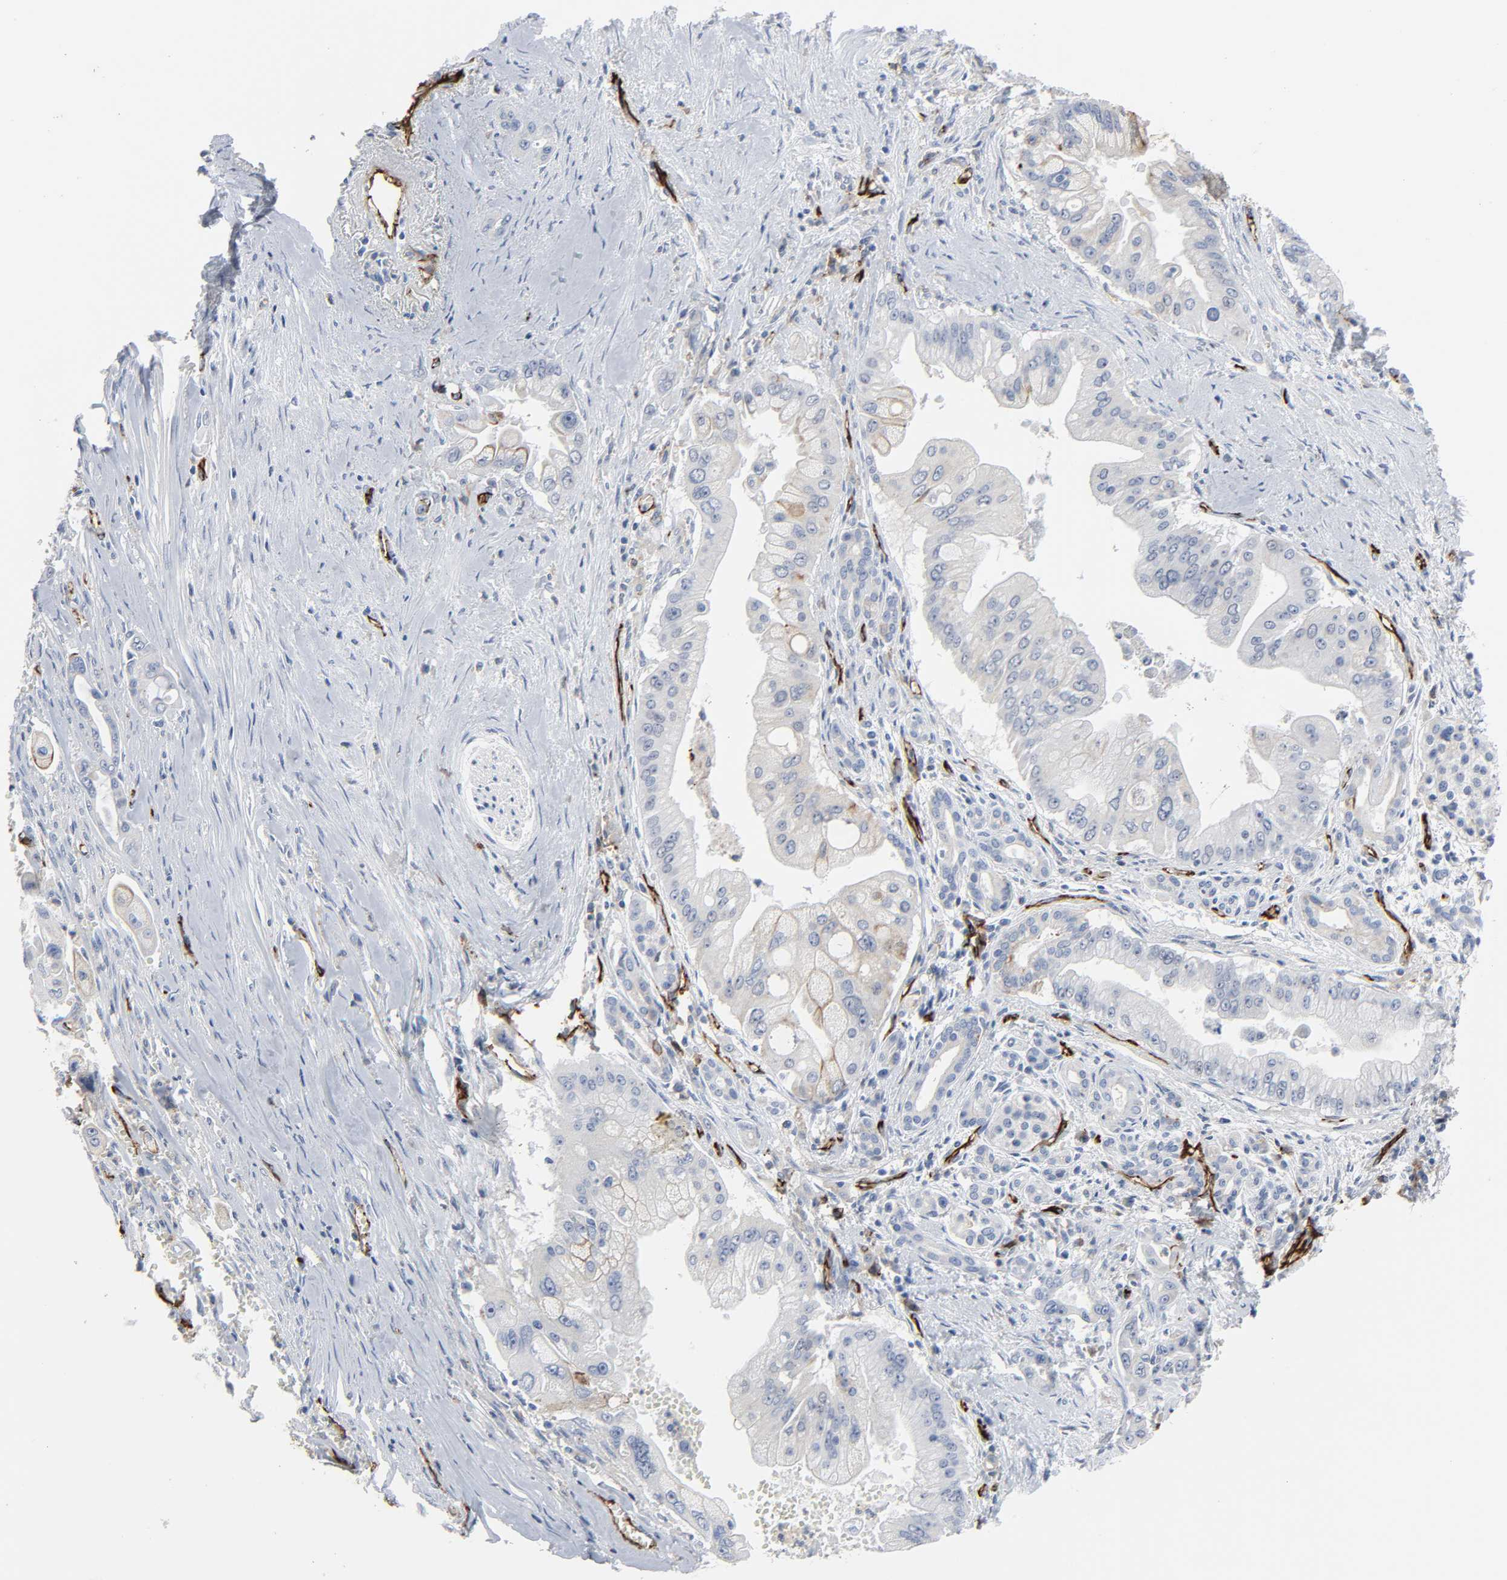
{"staining": {"intensity": "negative", "quantity": "none", "location": "none"}, "tissue": "pancreatic cancer", "cell_type": "Tumor cells", "image_type": "cancer", "snomed": [{"axis": "morphology", "description": "Adenocarcinoma, NOS"}, {"axis": "topography", "description": "Pancreas"}], "caption": "A high-resolution histopathology image shows IHC staining of pancreatic cancer, which reveals no significant staining in tumor cells.", "gene": "PECAM1", "patient": {"sex": "male", "age": 59}}